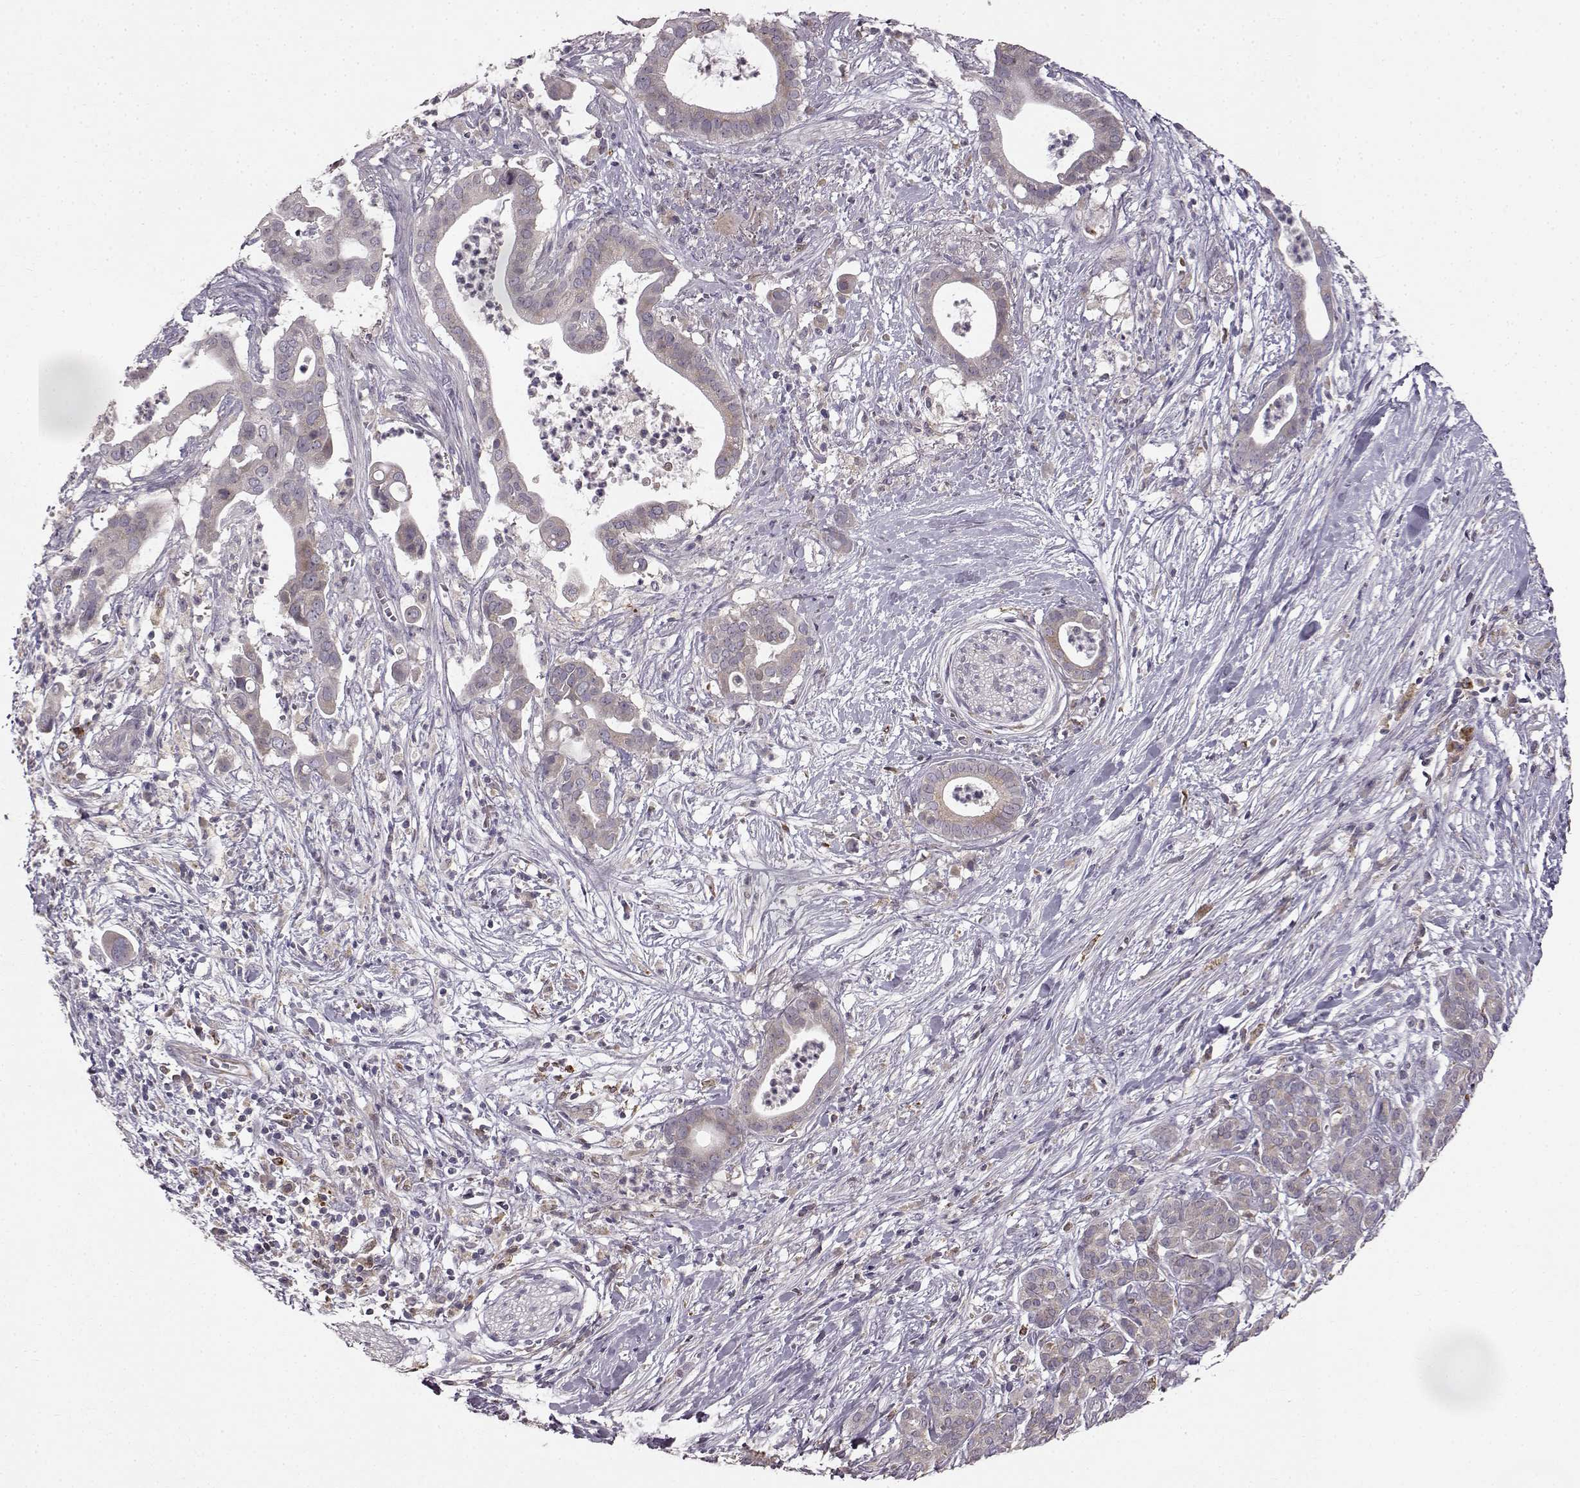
{"staining": {"intensity": "weak", "quantity": "<25%", "location": "cytoplasmic/membranous"}, "tissue": "pancreatic cancer", "cell_type": "Tumor cells", "image_type": "cancer", "snomed": [{"axis": "morphology", "description": "Adenocarcinoma, NOS"}, {"axis": "topography", "description": "Pancreas"}], "caption": "The image reveals no significant expression in tumor cells of pancreatic adenocarcinoma. The staining was performed using DAB to visualize the protein expression in brown, while the nuclei were stained in blue with hematoxylin (Magnification: 20x).", "gene": "SPAG17", "patient": {"sex": "male", "age": 61}}